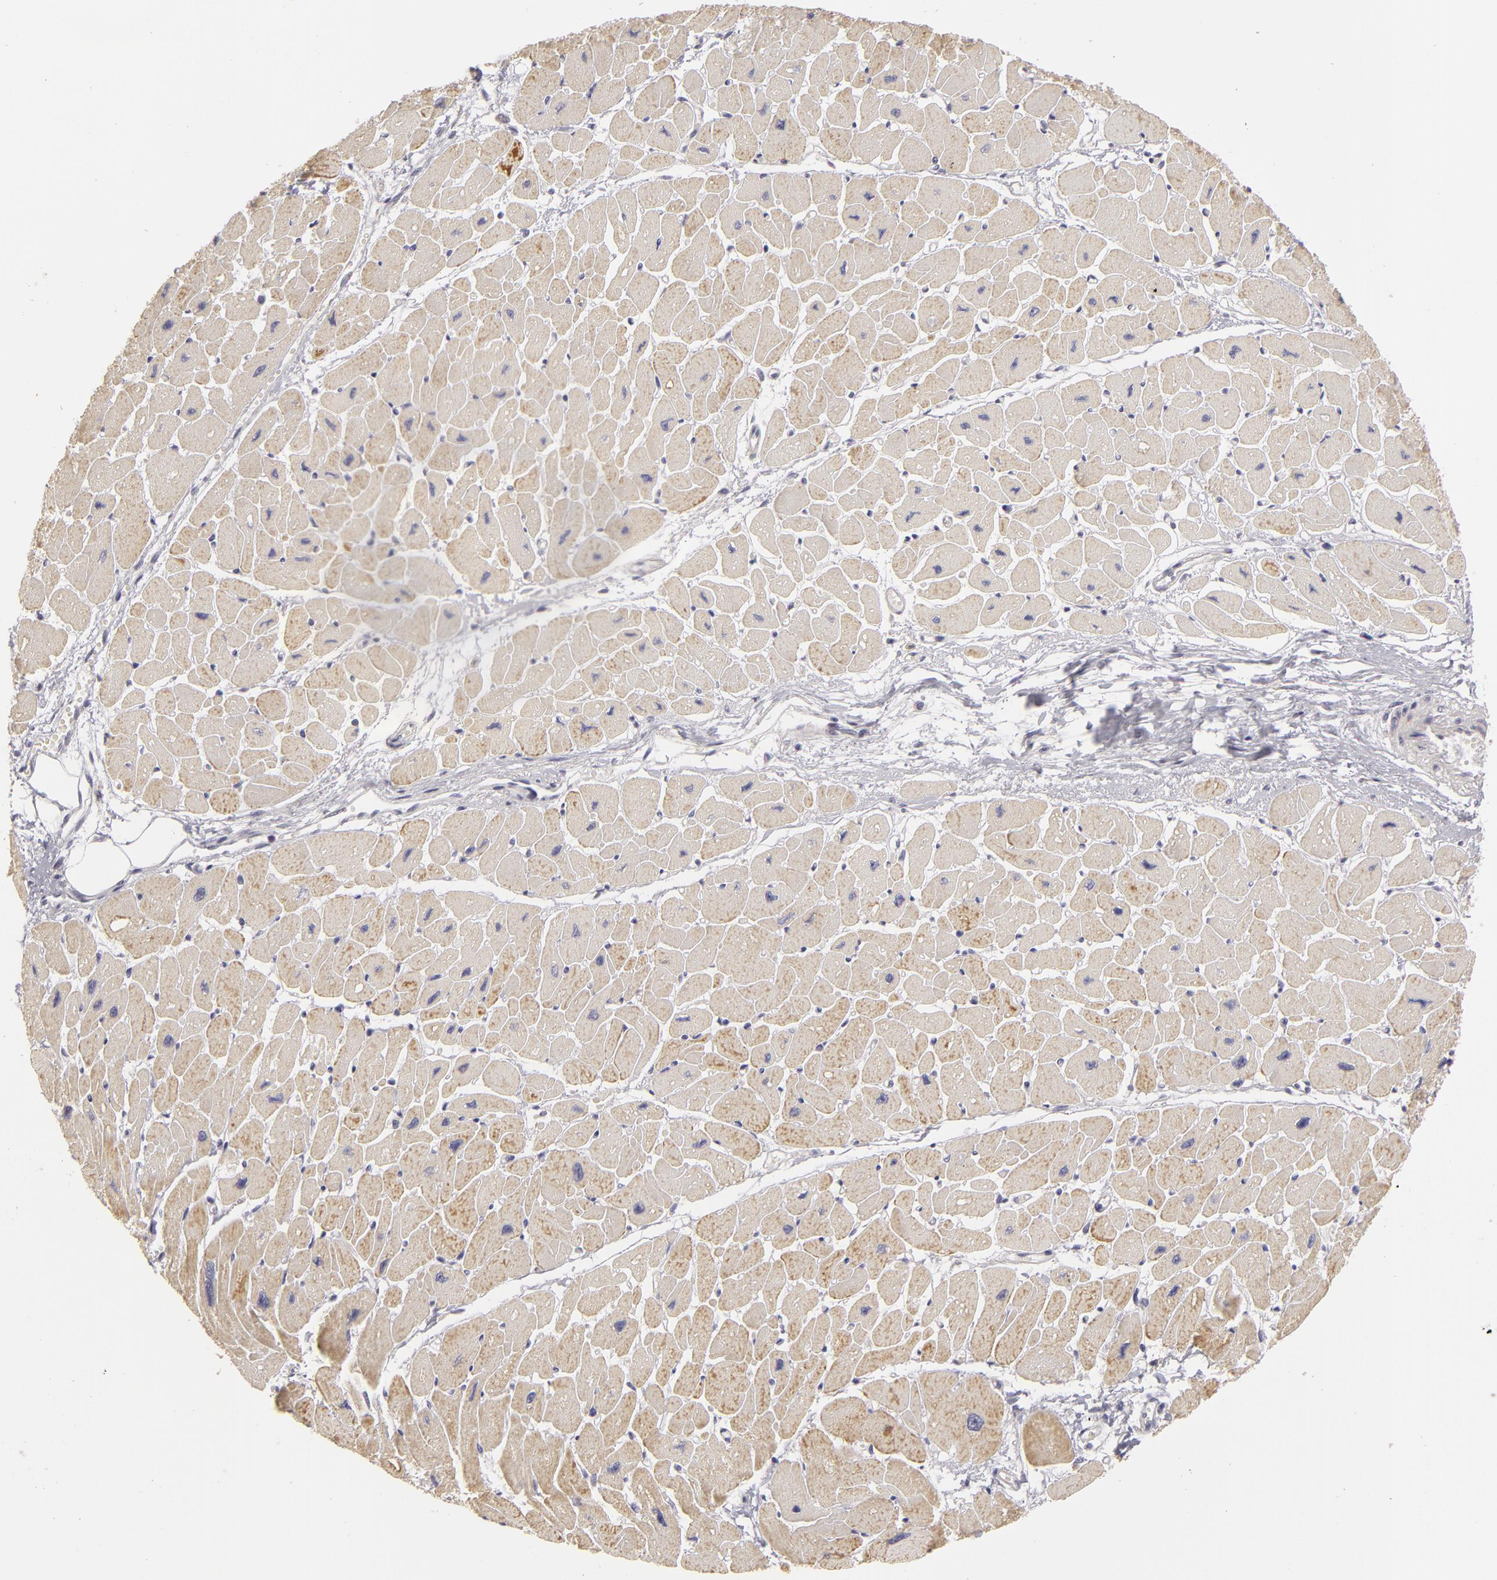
{"staining": {"intensity": "weak", "quantity": "<25%", "location": "cytoplasmic/membranous"}, "tissue": "heart muscle", "cell_type": "Cardiomyocytes", "image_type": "normal", "snomed": [{"axis": "morphology", "description": "Normal tissue, NOS"}, {"axis": "topography", "description": "Heart"}], "caption": "Immunohistochemistry photomicrograph of benign human heart muscle stained for a protein (brown), which exhibits no staining in cardiomyocytes.", "gene": "ATP2B3", "patient": {"sex": "female", "age": 54}}